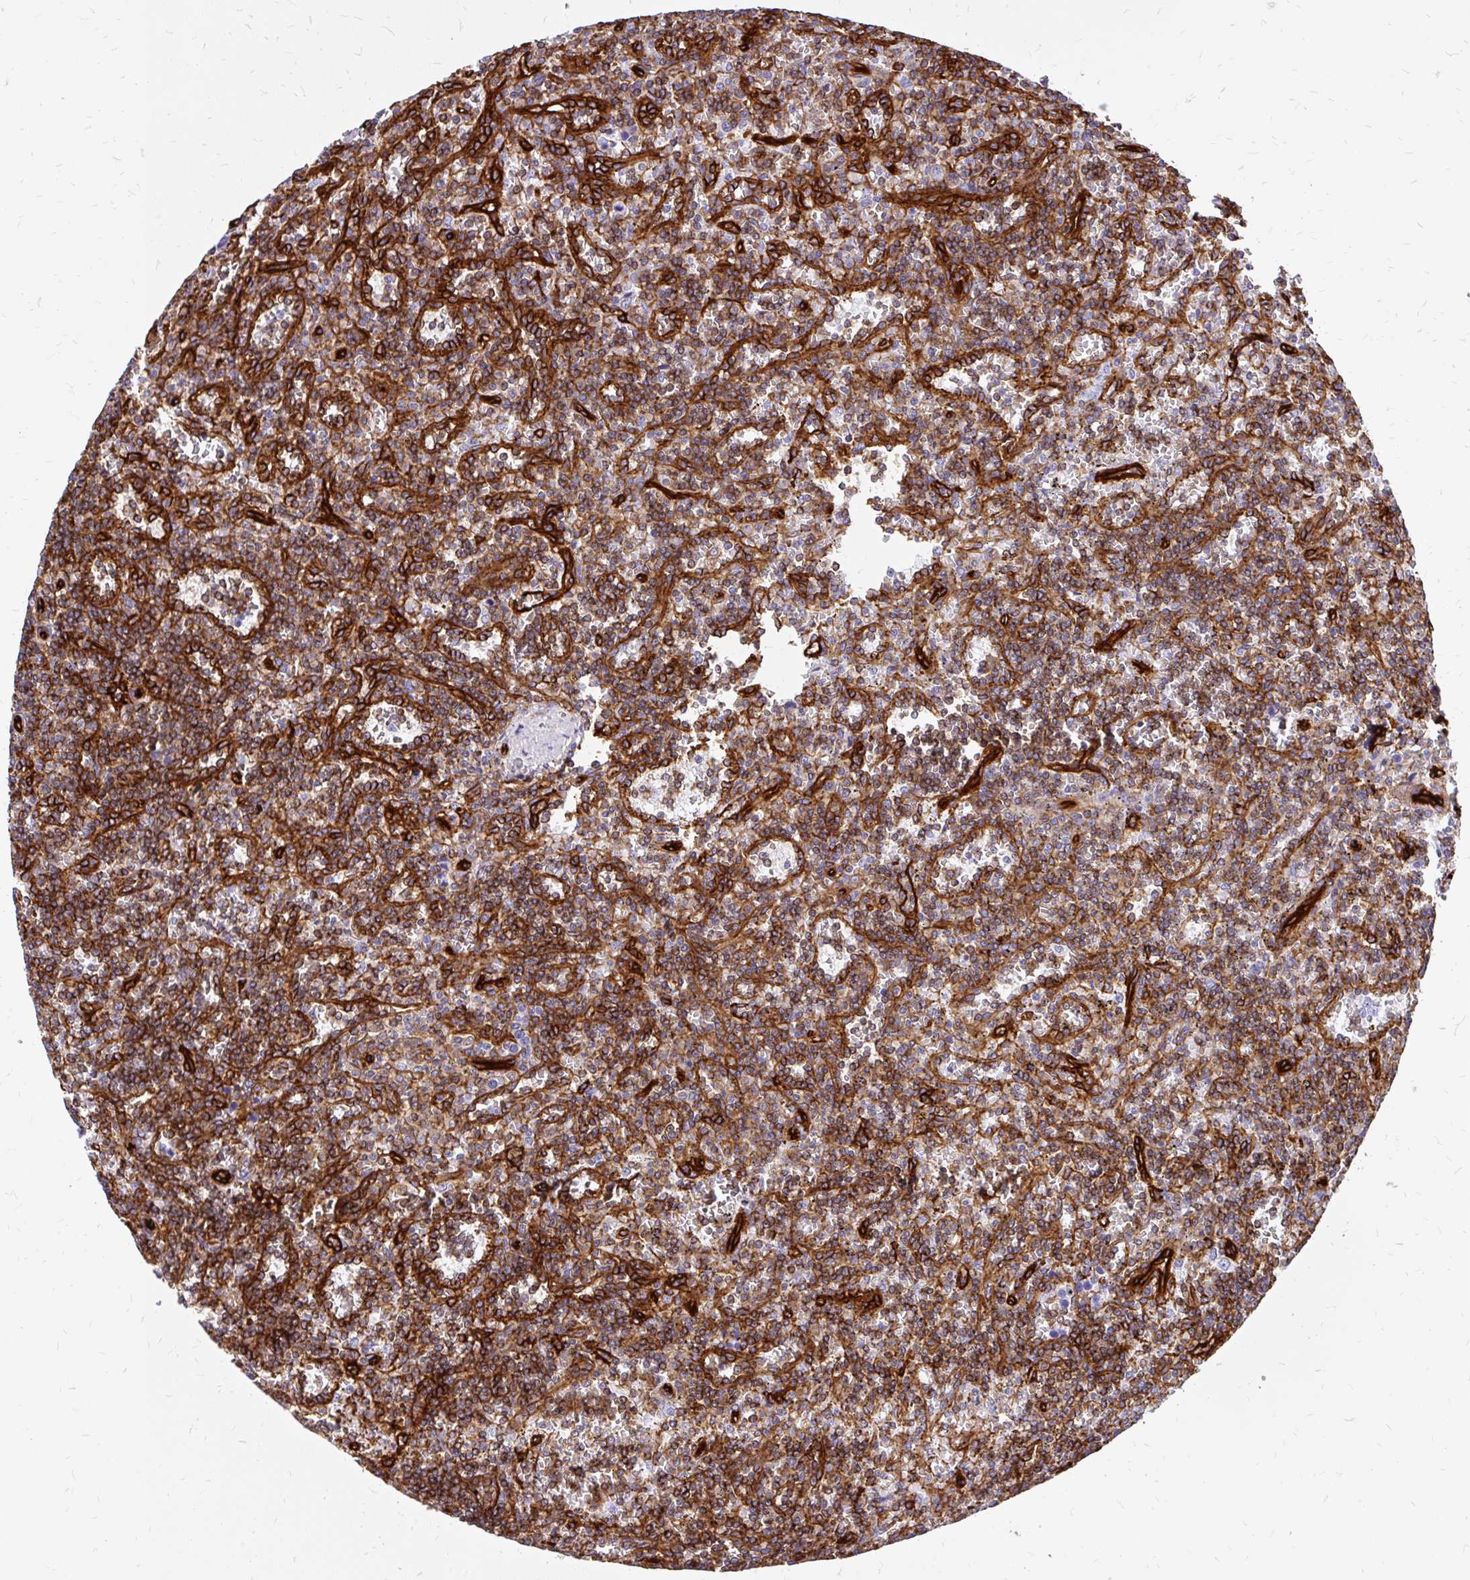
{"staining": {"intensity": "weak", "quantity": "<25%", "location": "cytoplasmic/membranous"}, "tissue": "lymphoma", "cell_type": "Tumor cells", "image_type": "cancer", "snomed": [{"axis": "morphology", "description": "Malignant lymphoma, non-Hodgkin's type, Low grade"}, {"axis": "topography", "description": "Spleen"}], "caption": "Tumor cells are negative for brown protein staining in low-grade malignant lymphoma, non-Hodgkin's type.", "gene": "MAP1LC3B", "patient": {"sex": "male", "age": 73}}